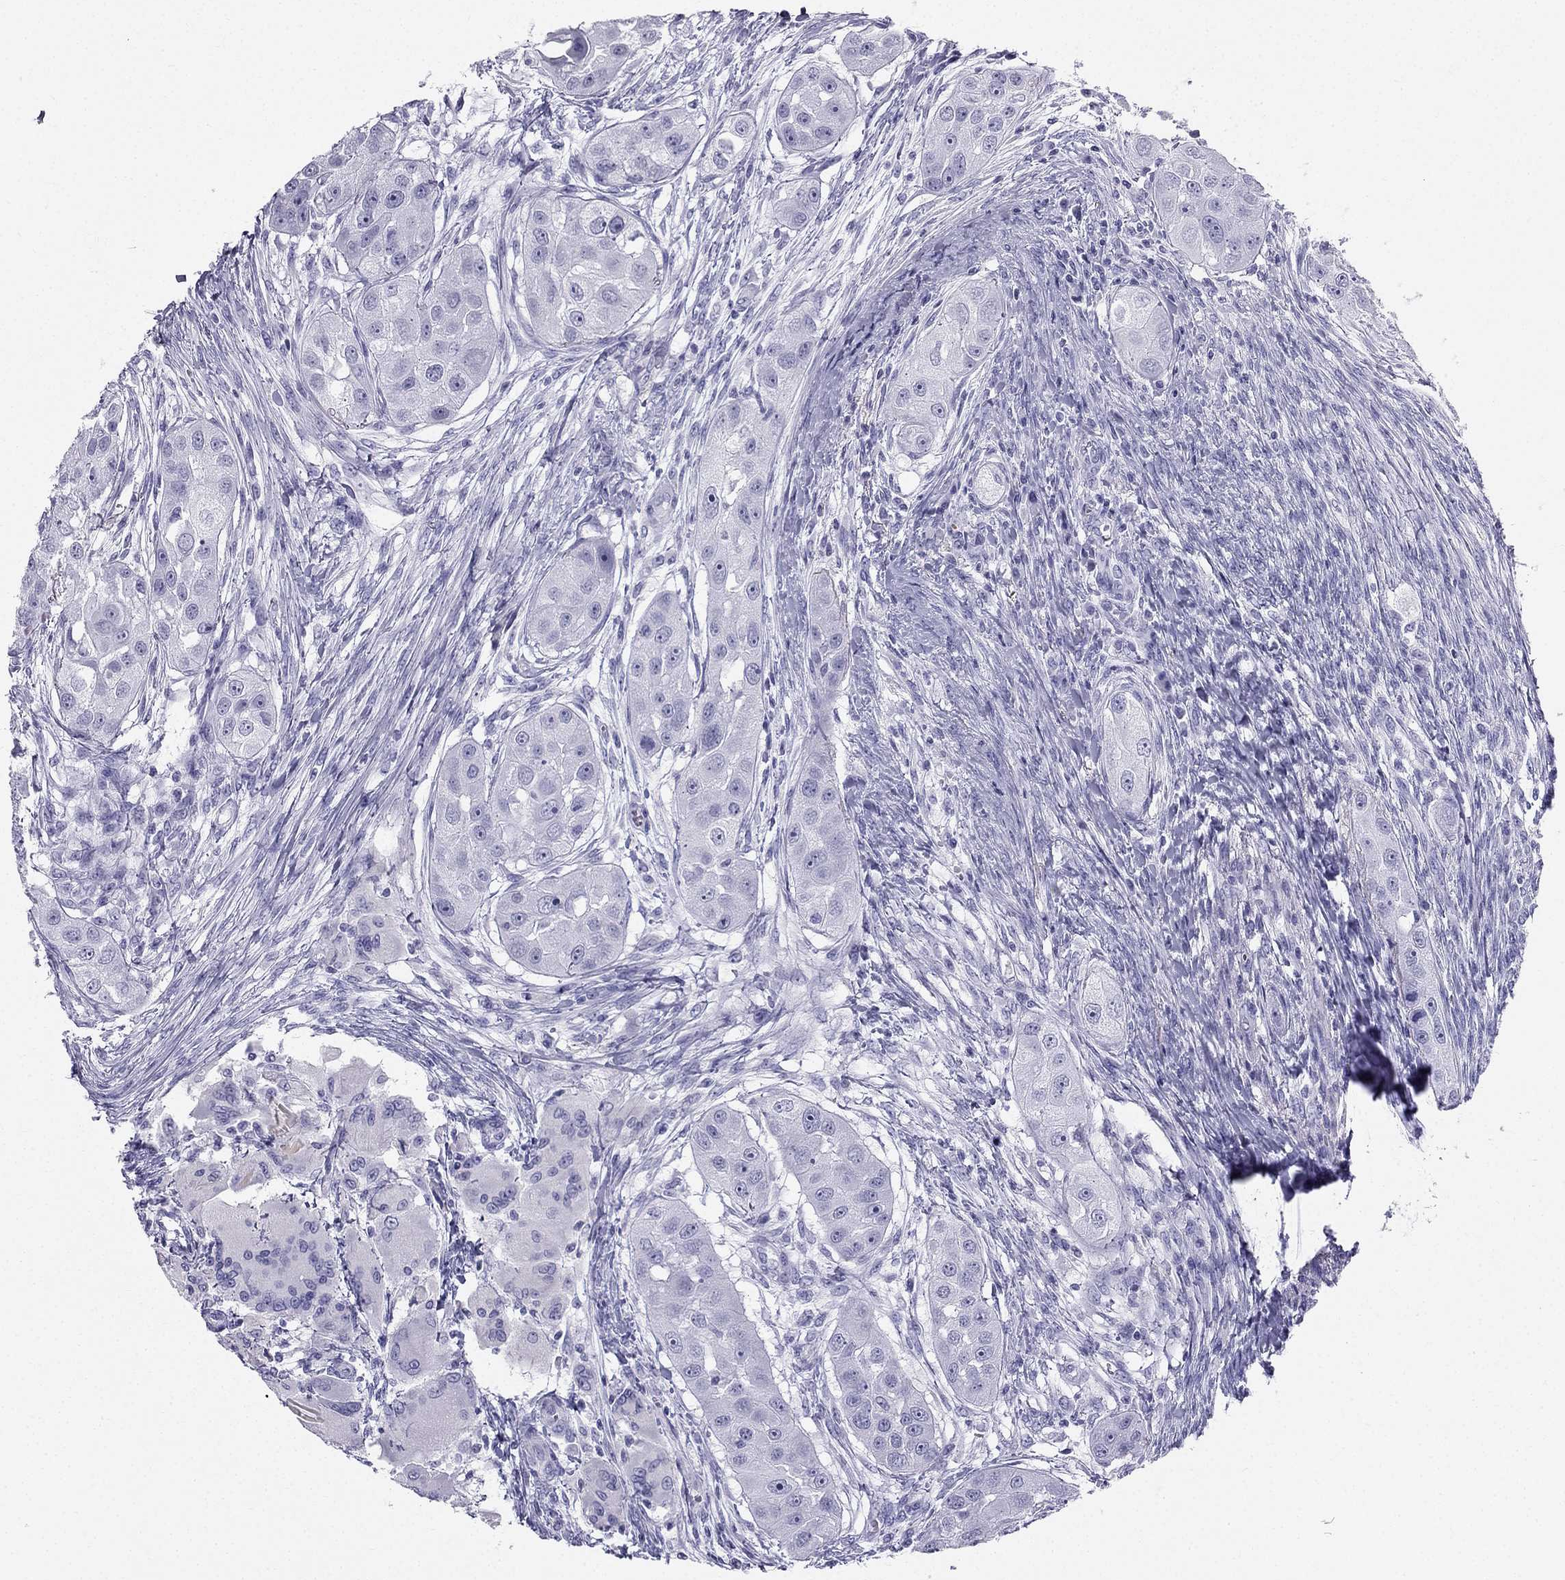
{"staining": {"intensity": "negative", "quantity": "none", "location": "none"}, "tissue": "head and neck cancer", "cell_type": "Tumor cells", "image_type": "cancer", "snomed": [{"axis": "morphology", "description": "Squamous cell carcinoma, NOS"}, {"axis": "topography", "description": "Head-Neck"}], "caption": "Immunohistochemical staining of human squamous cell carcinoma (head and neck) exhibits no significant positivity in tumor cells.", "gene": "TFF3", "patient": {"sex": "male", "age": 51}}